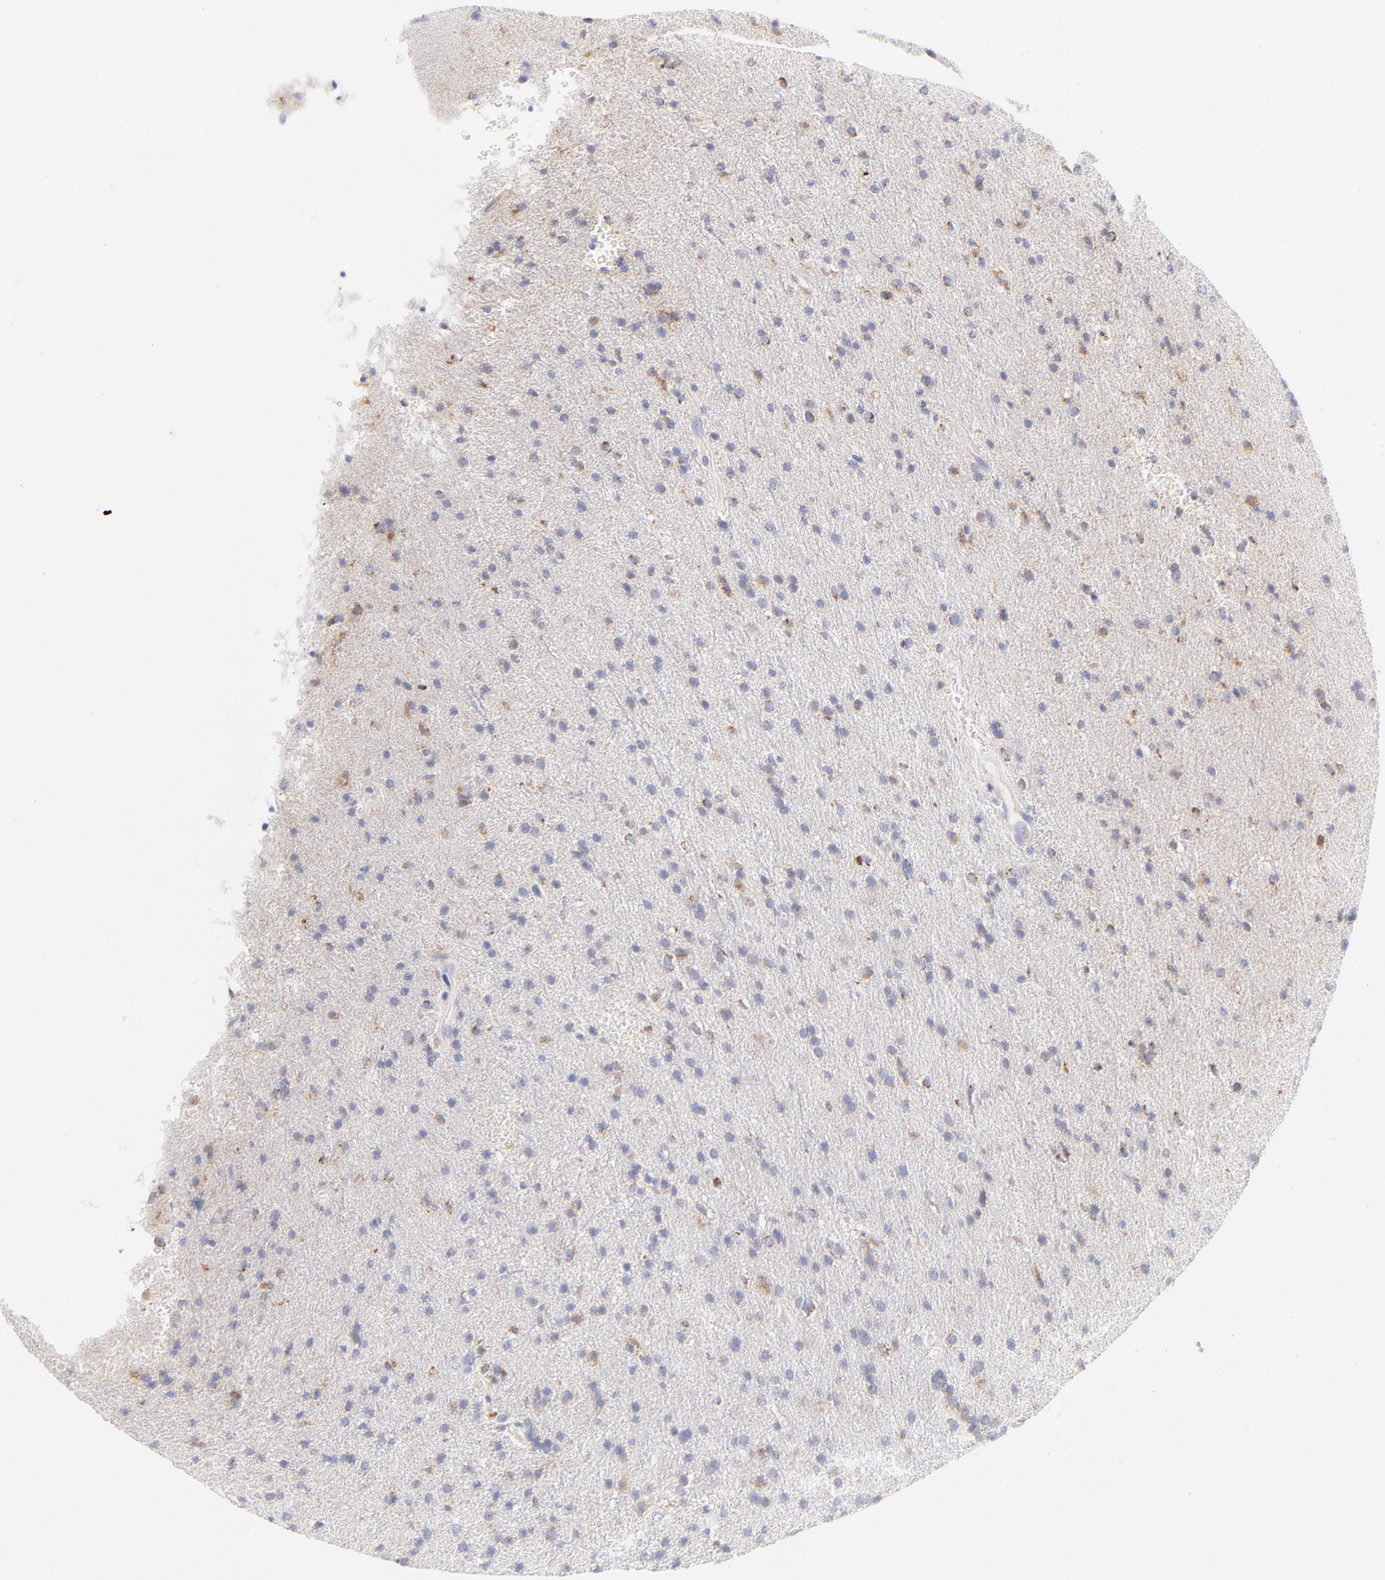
{"staining": {"intensity": "moderate", "quantity": "<25%", "location": "cytoplasmic/membranous"}, "tissue": "glioma", "cell_type": "Tumor cells", "image_type": "cancer", "snomed": [{"axis": "morphology", "description": "Glioma, malignant, High grade"}, {"axis": "topography", "description": "Brain"}], "caption": "Immunohistochemical staining of human malignant high-grade glioma exhibits low levels of moderate cytoplasmic/membranous protein expression in about <25% of tumor cells.", "gene": "TIMM8A", "patient": {"sex": "male", "age": 33}}